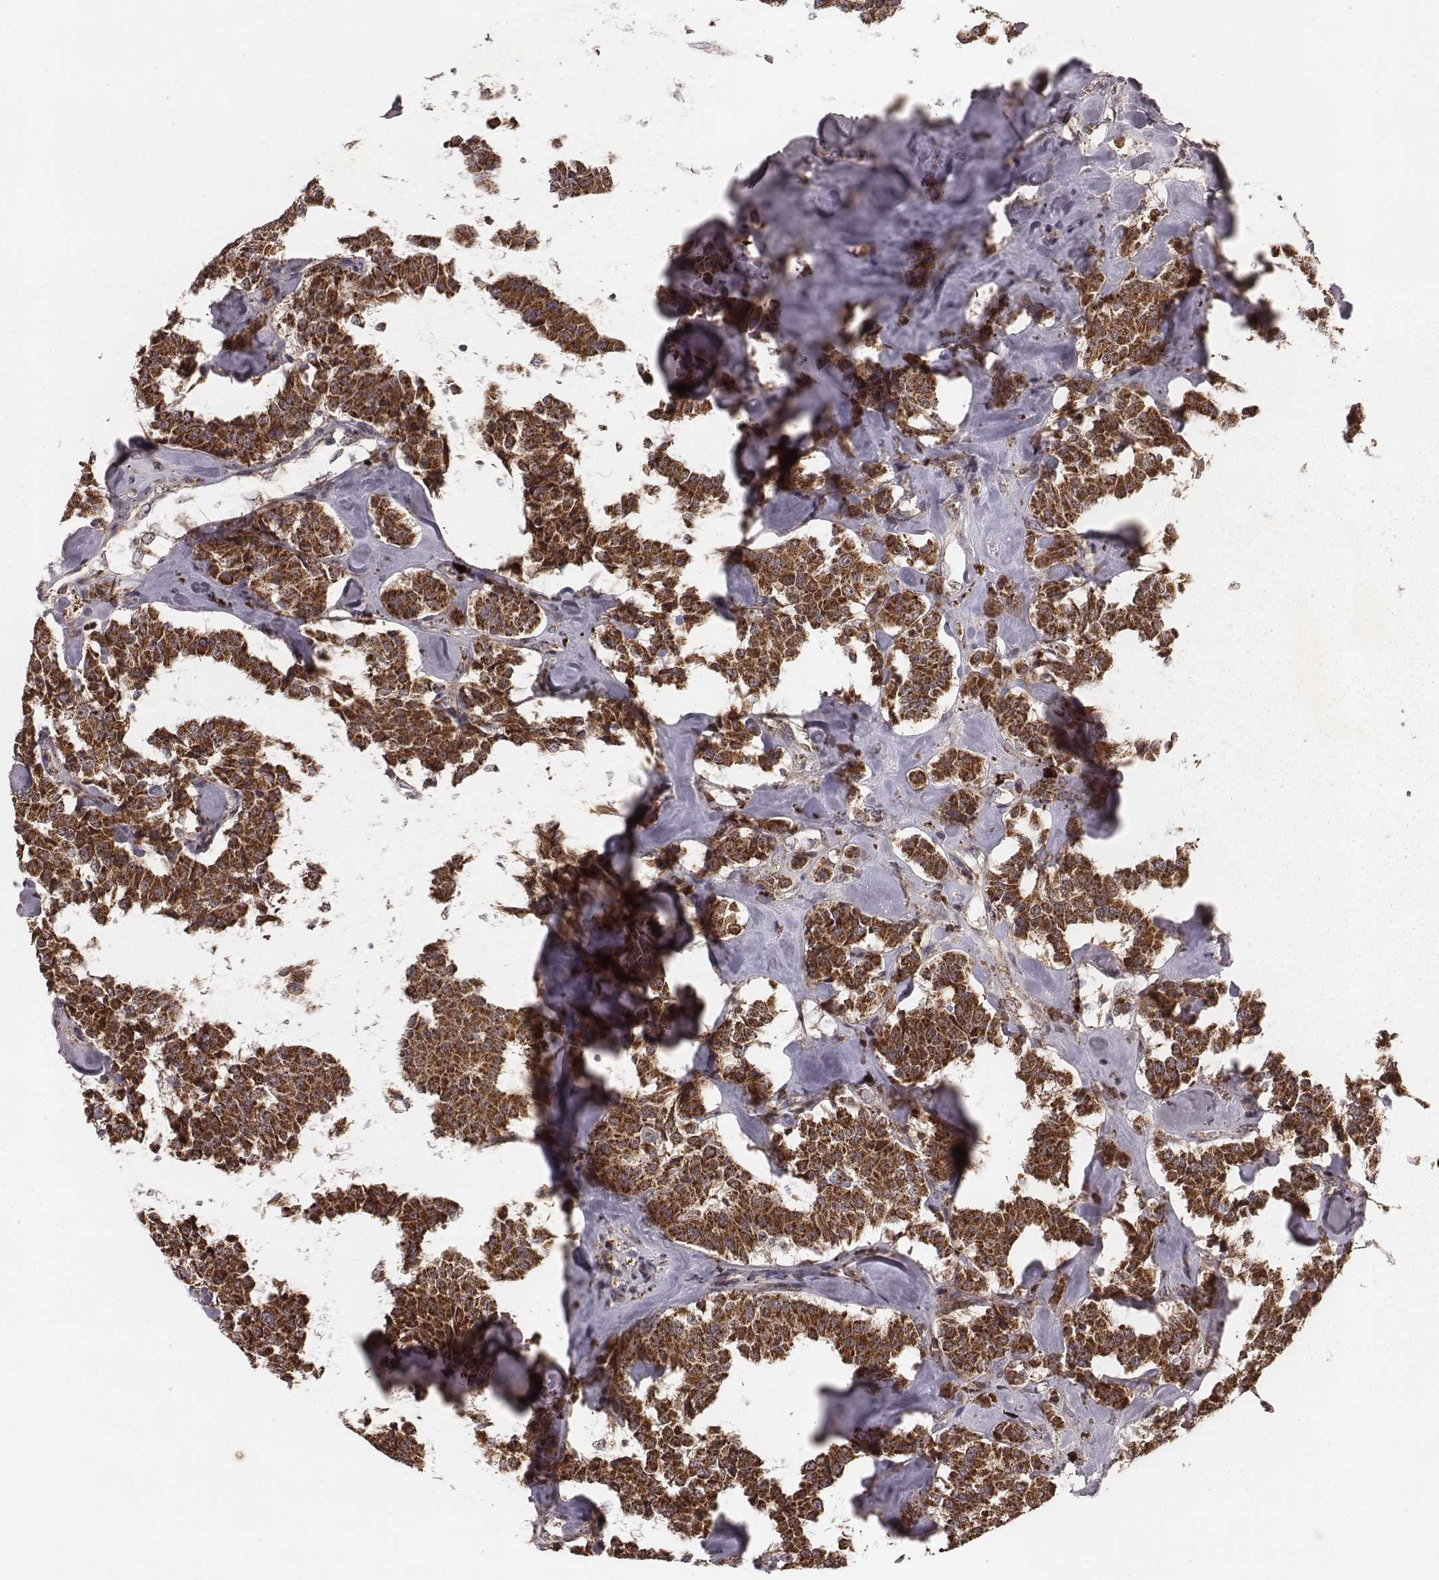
{"staining": {"intensity": "strong", "quantity": ">75%", "location": "cytoplasmic/membranous"}, "tissue": "carcinoid", "cell_type": "Tumor cells", "image_type": "cancer", "snomed": [{"axis": "morphology", "description": "Carcinoid, malignant, NOS"}, {"axis": "topography", "description": "Pancreas"}], "caption": "IHC micrograph of neoplastic tissue: human carcinoid stained using immunohistochemistry (IHC) displays high levels of strong protein expression localized specifically in the cytoplasmic/membranous of tumor cells, appearing as a cytoplasmic/membranous brown color.", "gene": "ZDHHC21", "patient": {"sex": "male", "age": 41}}